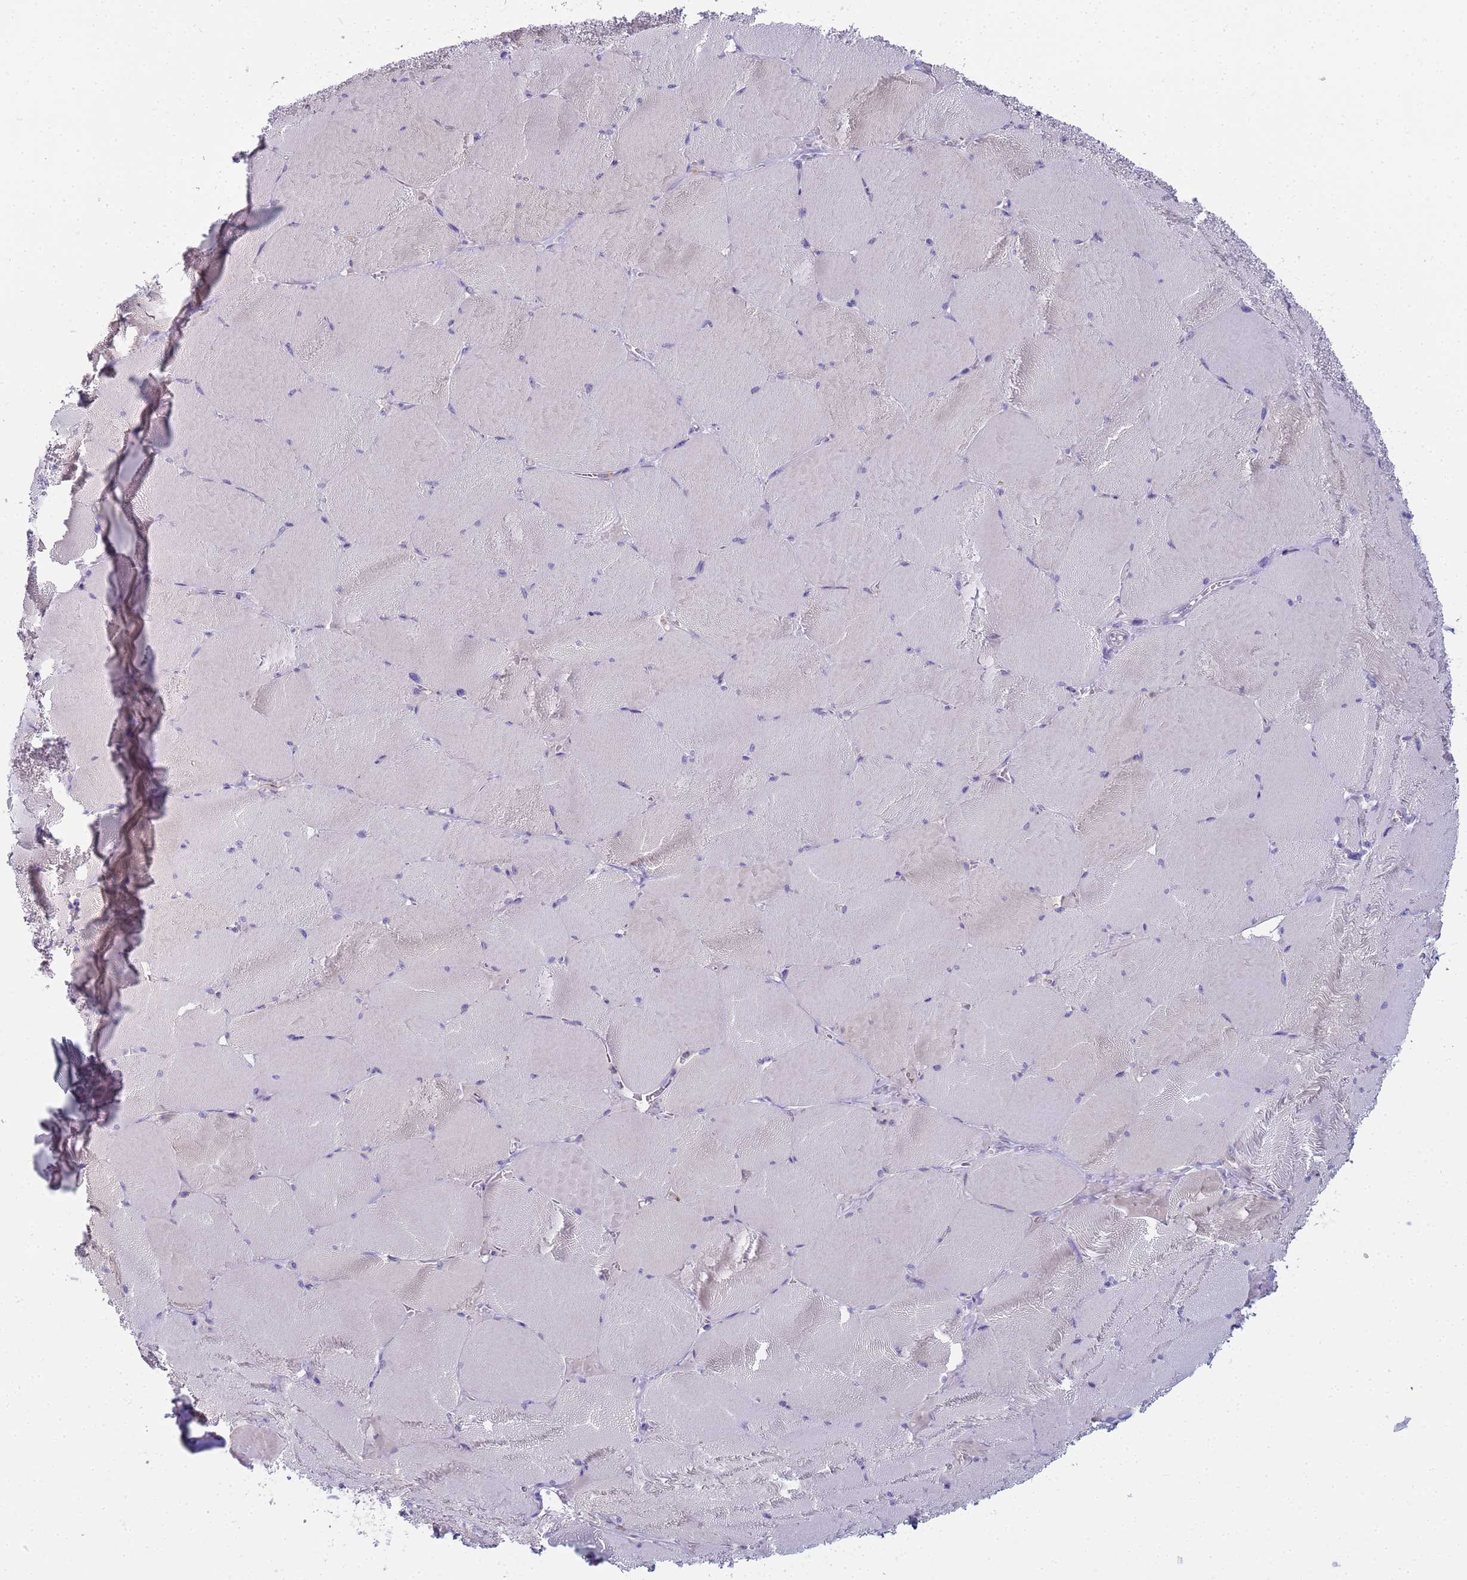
{"staining": {"intensity": "negative", "quantity": "none", "location": "none"}, "tissue": "skeletal muscle", "cell_type": "Myocytes", "image_type": "normal", "snomed": [{"axis": "morphology", "description": "Normal tissue, NOS"}, {"axis": "topography", "description": "Skeletal muscle"}, {"axis": "topography", "description": "Head-Neck"}], "caption": "DAB immunohistochemical staining of benign skeletal muscle exhibits no significant expression in myocytes. Brightfield microscopy of IHC stained with DAB (3,3'-diaminobenzidine) (brown) and hematoxylin (blue), captured at high magnification.", "gene": "CR1", "patient": {"sex": "male", "age": 66}}